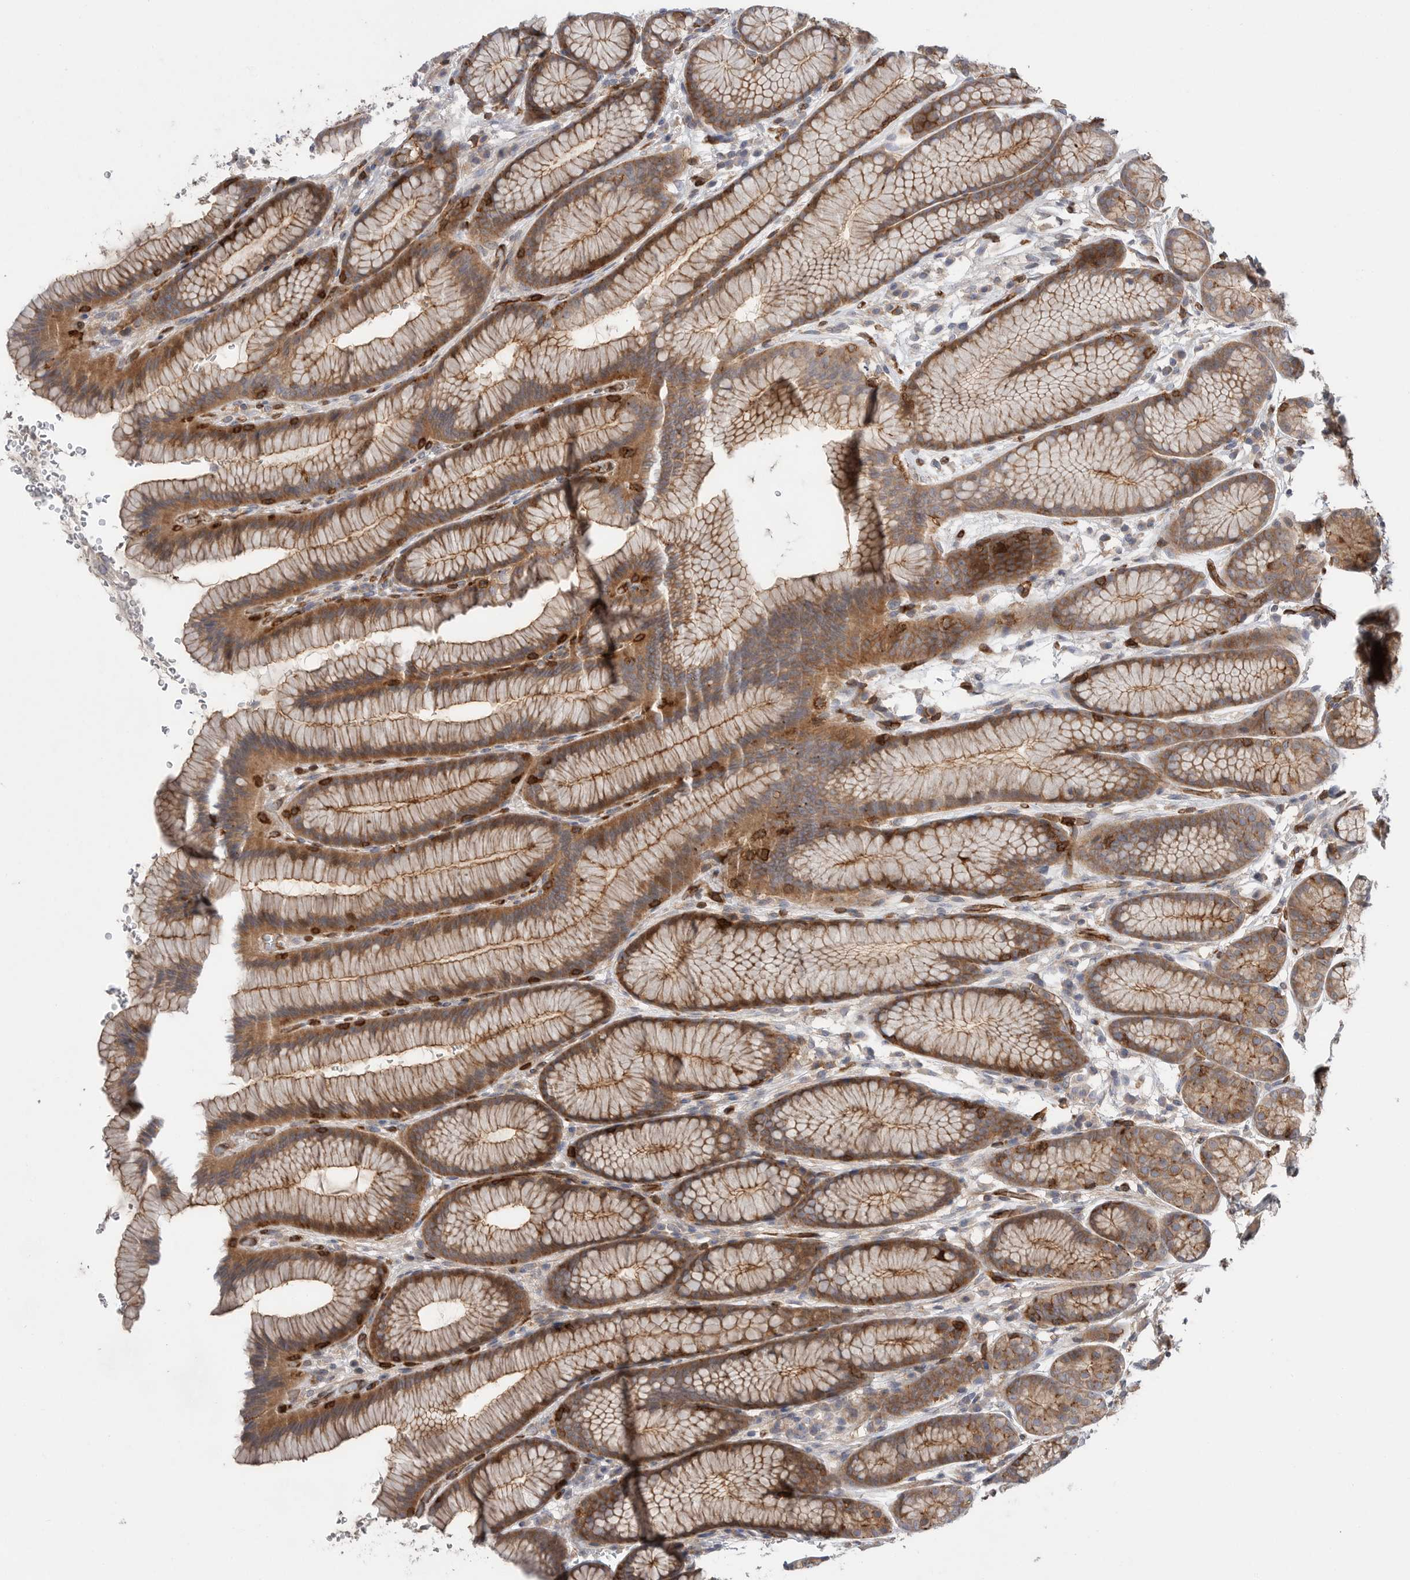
{"staining": {"intensity": "moderate", "quantity": ">75%", "location": "cytoplasmic/membranous"}, "tissue": "stomach", "cell_type": "Glandular cells", "image_type": "normal", "snomed": [{"axis": "morphology", "description": "Normal tissue, NOS"}, {"axis": "topography", "description": "Stomach"}], "caption": "This micrograph exhibits normal stomach stained with immunohistochemistry (IHC) to label a protein in brown. The cytoplasmic/membranous of glandular cells show moderate positivity for the protein. Nuclei are counter-stained blue.", "gene": "PRKCH", "patient": {"sex": "male", "age": 42}}